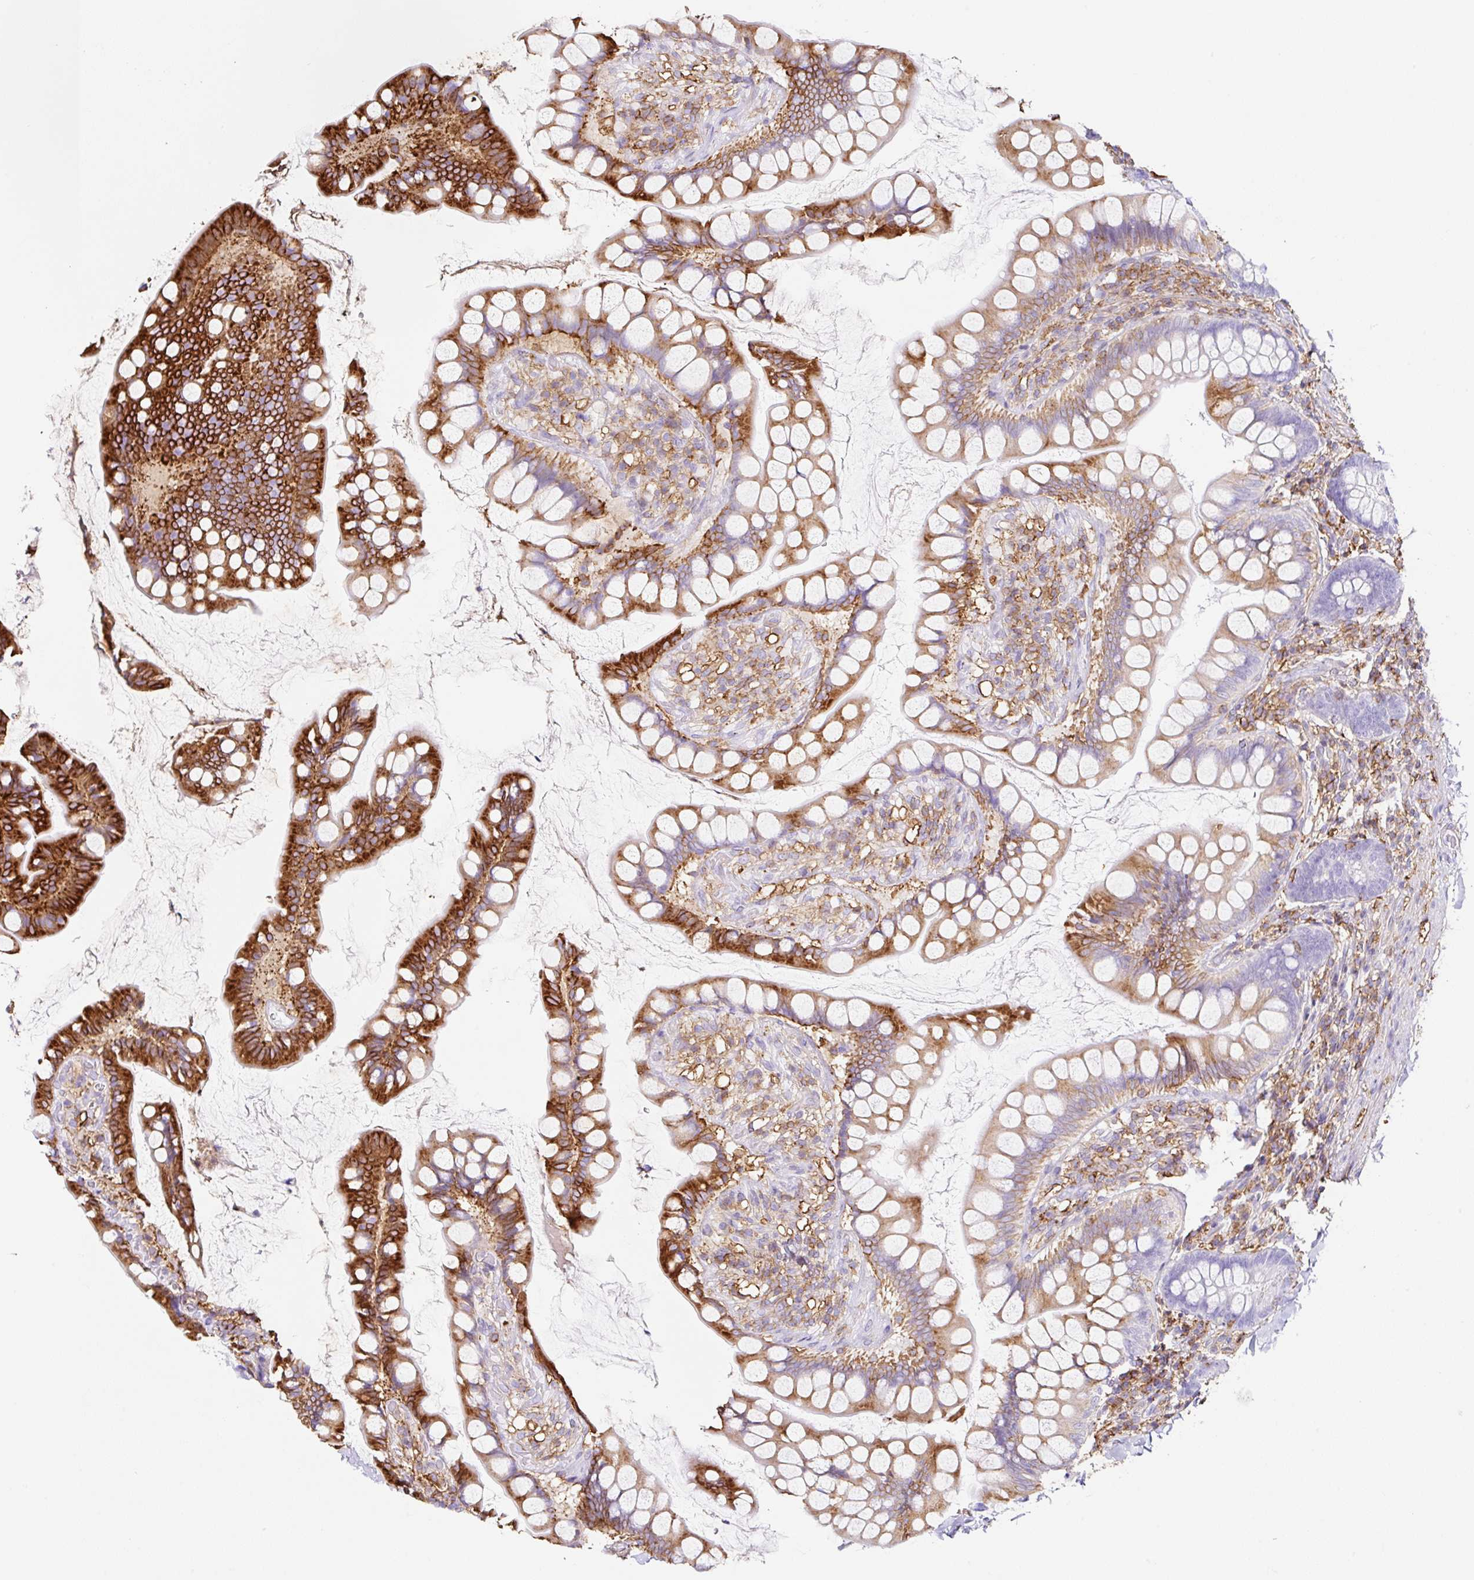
{"staining": {"intensity": "strong", "quantity": "25%-75%", "location": "cytoplasmic/membranous"}, "tissue": "small intestine", "cell_type": "Glandular cells", "image_type": "normal", "snomed": [{"axis": "morphology", "description": "Normal tissue, NOS"}, {"axis": "topography", "description": "Small intestine"}], "caption": "Immunohistochemical staining of unremarkable human small intestine reveals 25%-75% levels of strong cytoplasmic/membranous protein staining in about 25%-75% of glandular cells. The staining was performed using DAB, with brown indicating positive protein expression. Nuclei are stained blue with hematoxylin.", "gene": "MTTP", "patient": {"sex": "male", "age": 70}}